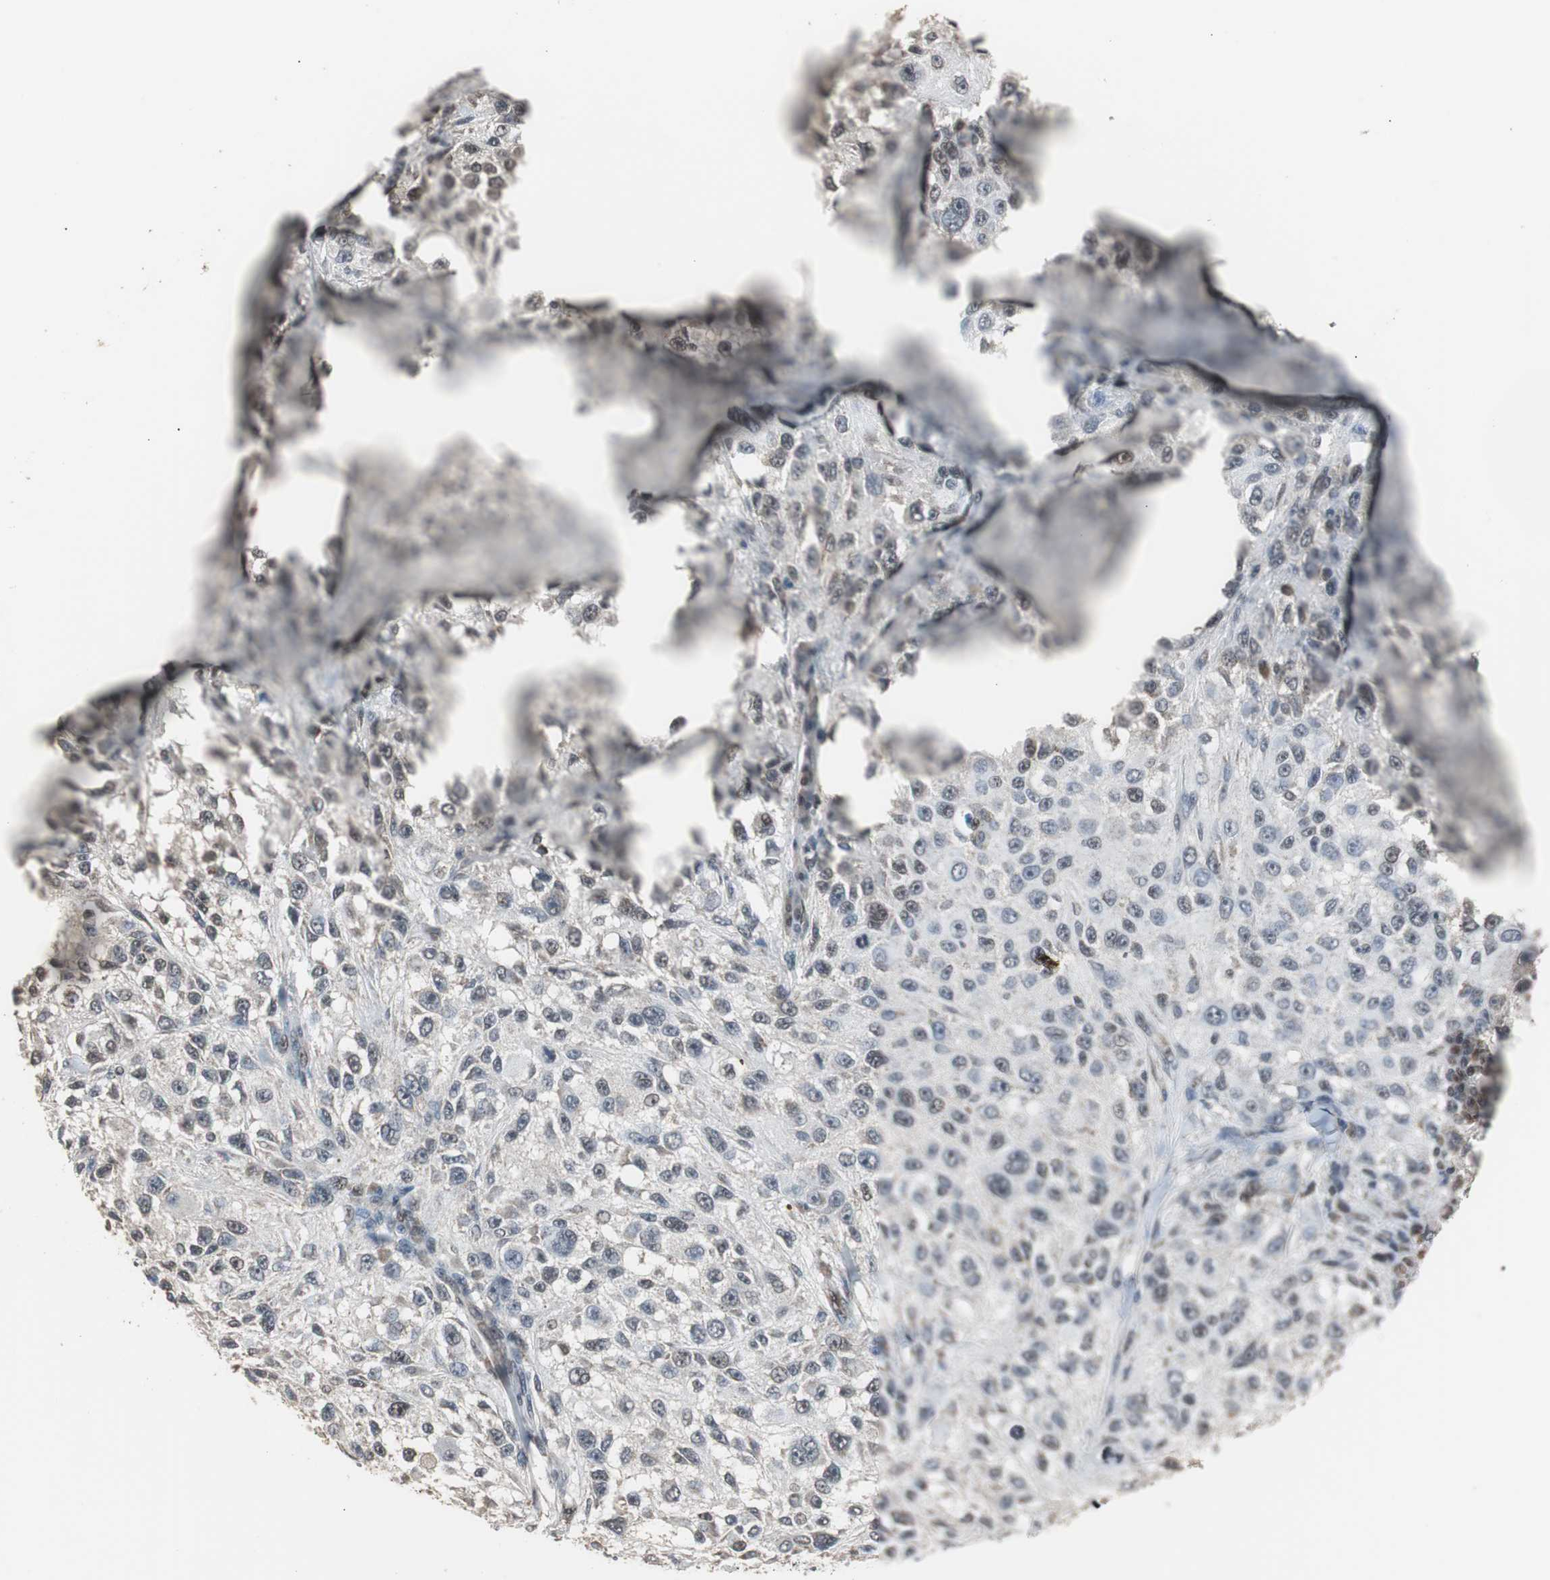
{"staining": {"intensity": "weak", "quantity": "<25%", "location": "nuclear"}, "tissue": "melanoma", "cell_type": "Tumor cells", "image_type": "cancer", "snomed": [{"axis": "morphology", "description": "Necrosis, NOS"}, {"axis": "morphology", "description": "Malignant melanoma, NOS"}, {"axis": "topography", "description": "Skin"}], "caption": "Tumor cells show no significant protein staining in malignant melanoma.", "gene": "ZHX2", "patient": {"sex": "female", "age": 87}}